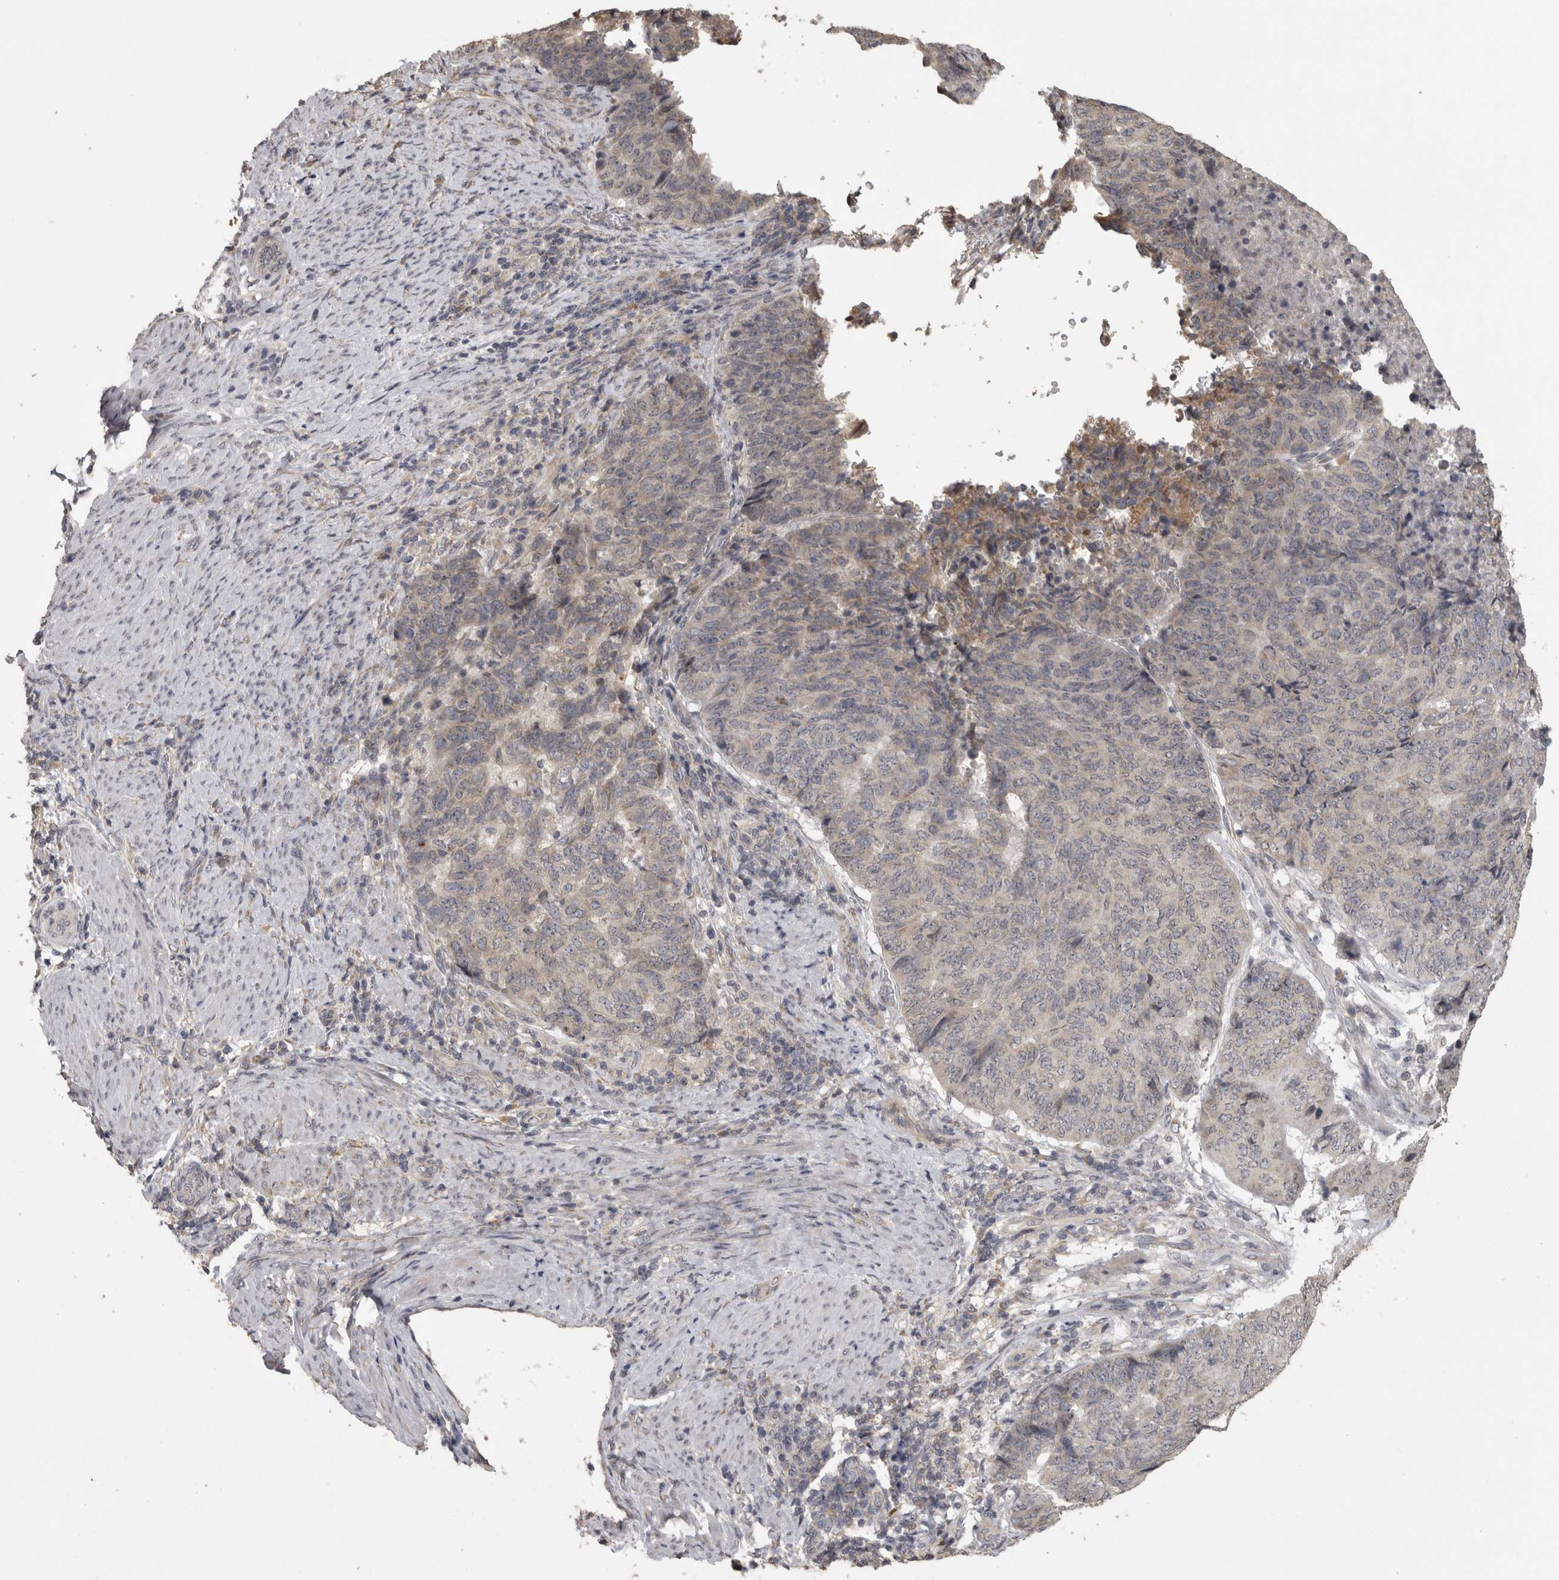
{"staining": {"intensity": "weak", "quantity": "<25%", "location": "cytoplasmic/membranous"}, "tissue": "endometrial cancer", "cell_type": "Tumor cells", "image_type": "cancer", "snomed": [{"axis": "morphology", "description": "Adenocarcinoma, NOS"}, {"axis": "topography", "description": "Endometrium"}], "caption": "Immunohistochemistry (IHC) photomicrograph of endometrial adenocarcinoma stained for a protein (brown), which displays no positivity in tumor cells.", "gene": "RAB29", "patient": {"sex": "female", "age": 80}}